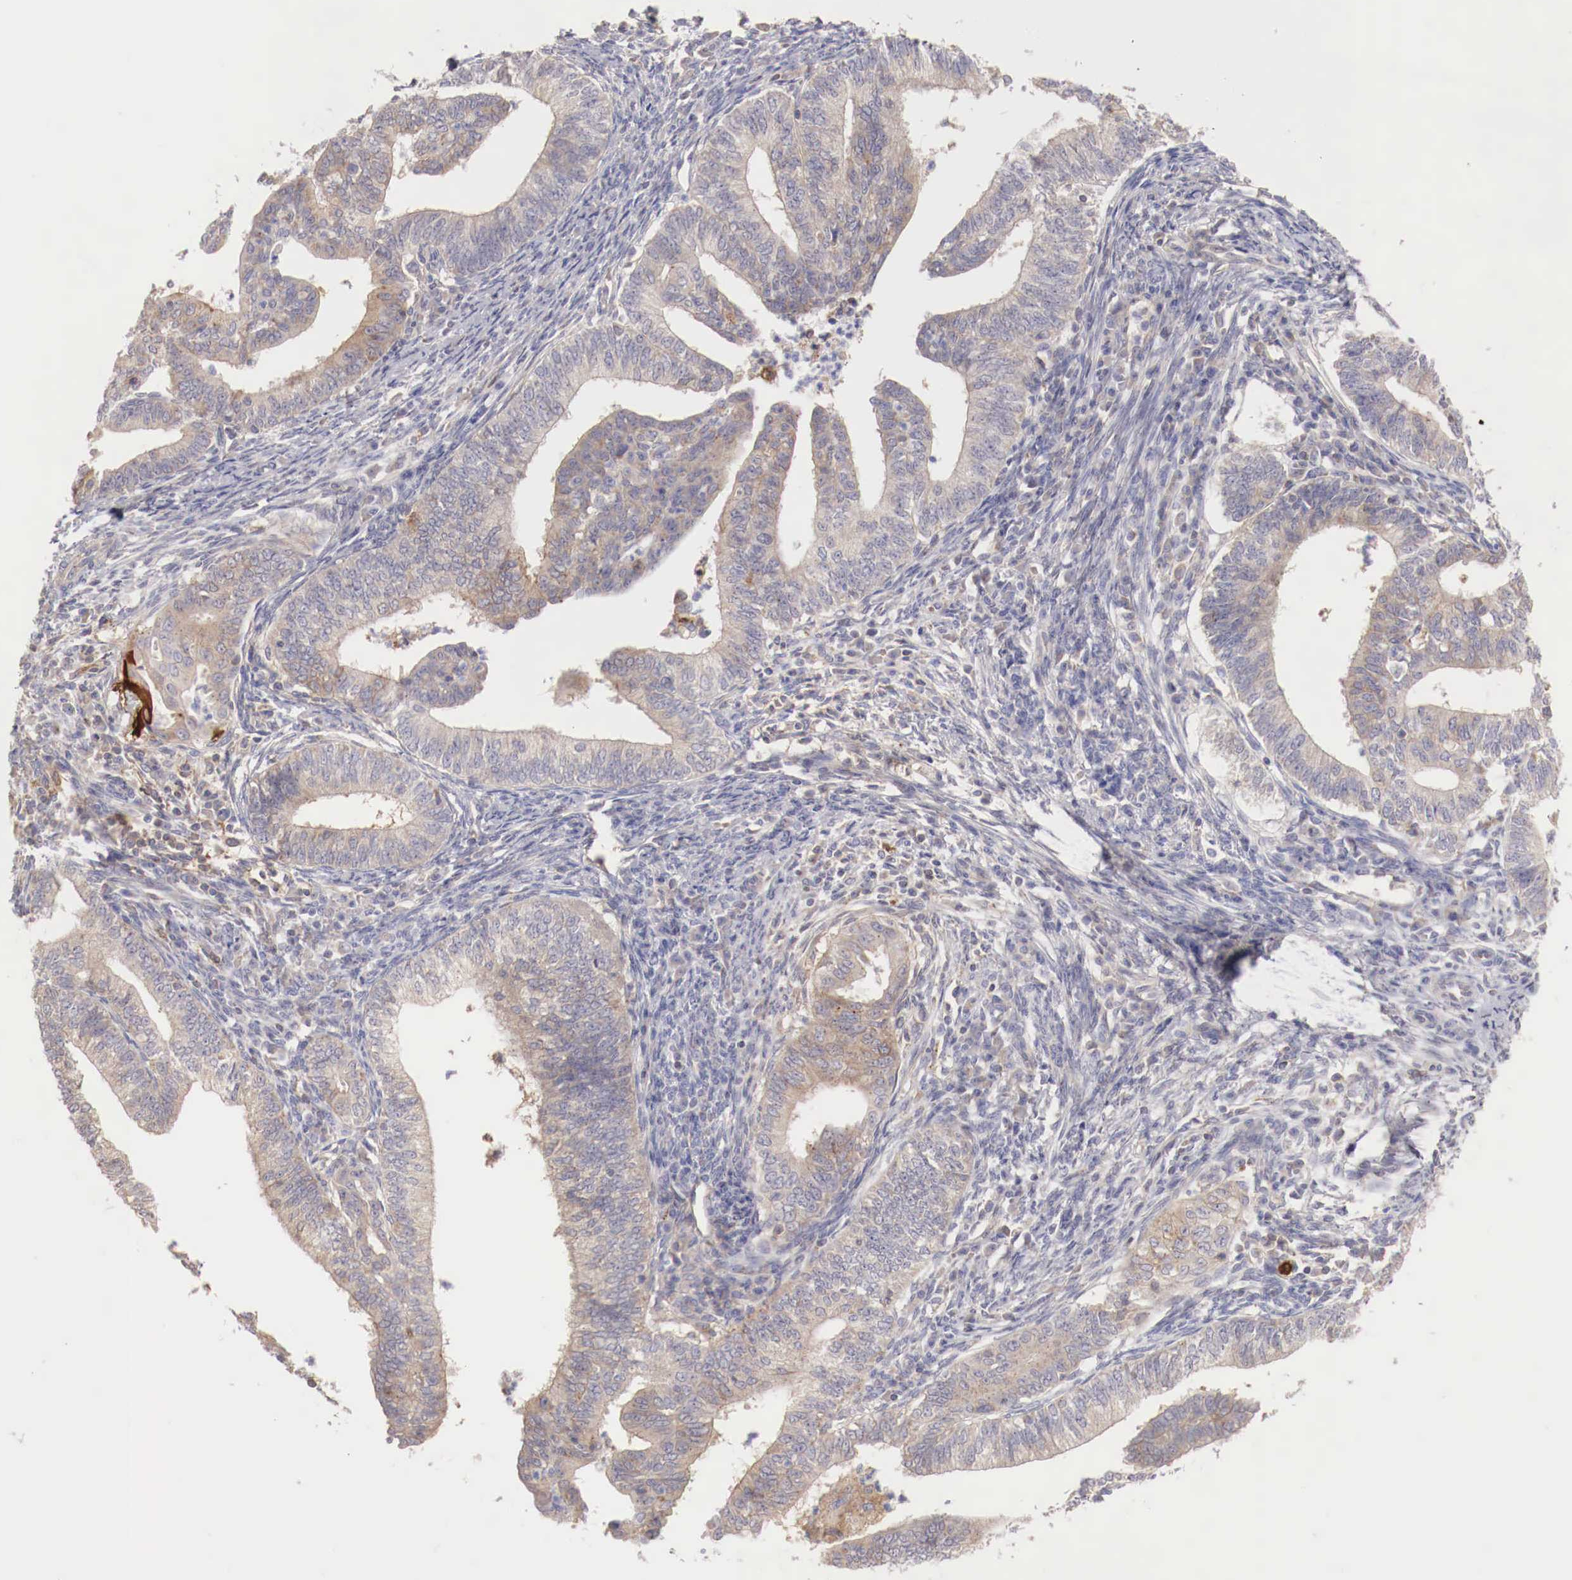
{"staining": {"intensity": "weak", "quantity": "25%-75%", "location": "cytoplasmic/membranous"}, "tissue": "endometrial cancer", "cell_type": "Tumor cells", "image_type": "cancer", "snomed": [{"axis": "morphology", "description": "Adenocarcinoma, NOS"}, {"axis": "topography", "description": "Endometrium"}], "caption": "Protein expression analysis of endometrial cancer (adenocarcinoma) reveals weak cytoplasmic/membranous expression in approximately 25%-75% of tumor cells.", "gene": "PITPNA", "patient": {"sex": "female", "age": 66}}